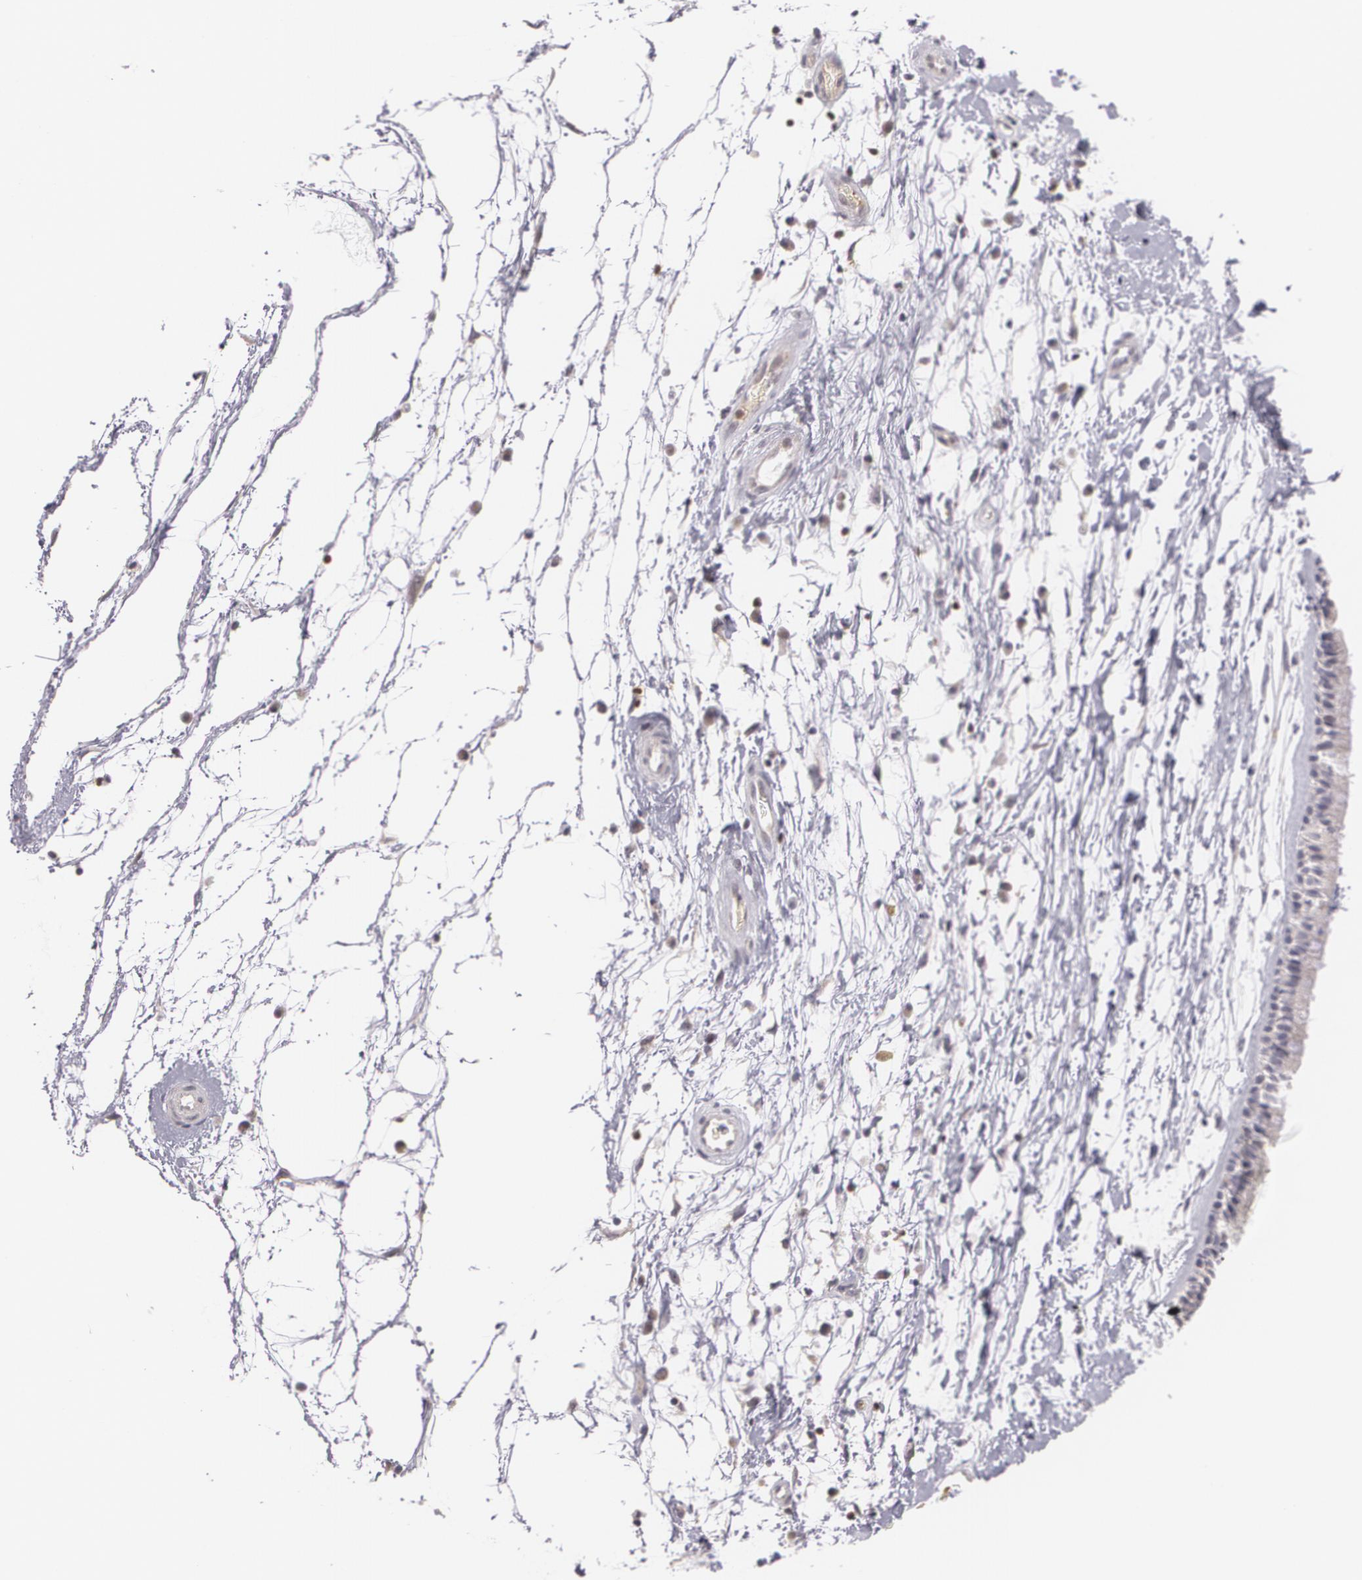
{"staining": {"intensity": "negative", "quantity": "none", "location": "none"}, "tissue": "nasopharynx", "cell_type": "Respiratory epithelial cells", "image_type": "normal", "snomed": [{"axis": "morphology", "description": "Normal tissue, NOS"}, {"axis": "topography", "description": "Nasopharynx"}], "caption": "An IHC image of normal nasopharynx is shown. There is no staining in respiratory epithelial cells of nasopharynx. (DAB immunohistochemistry visualized using brightfield microscopy, high magnification).", "gene": "ZBTB16", "patient": {"sex": "male", "age": 13}}